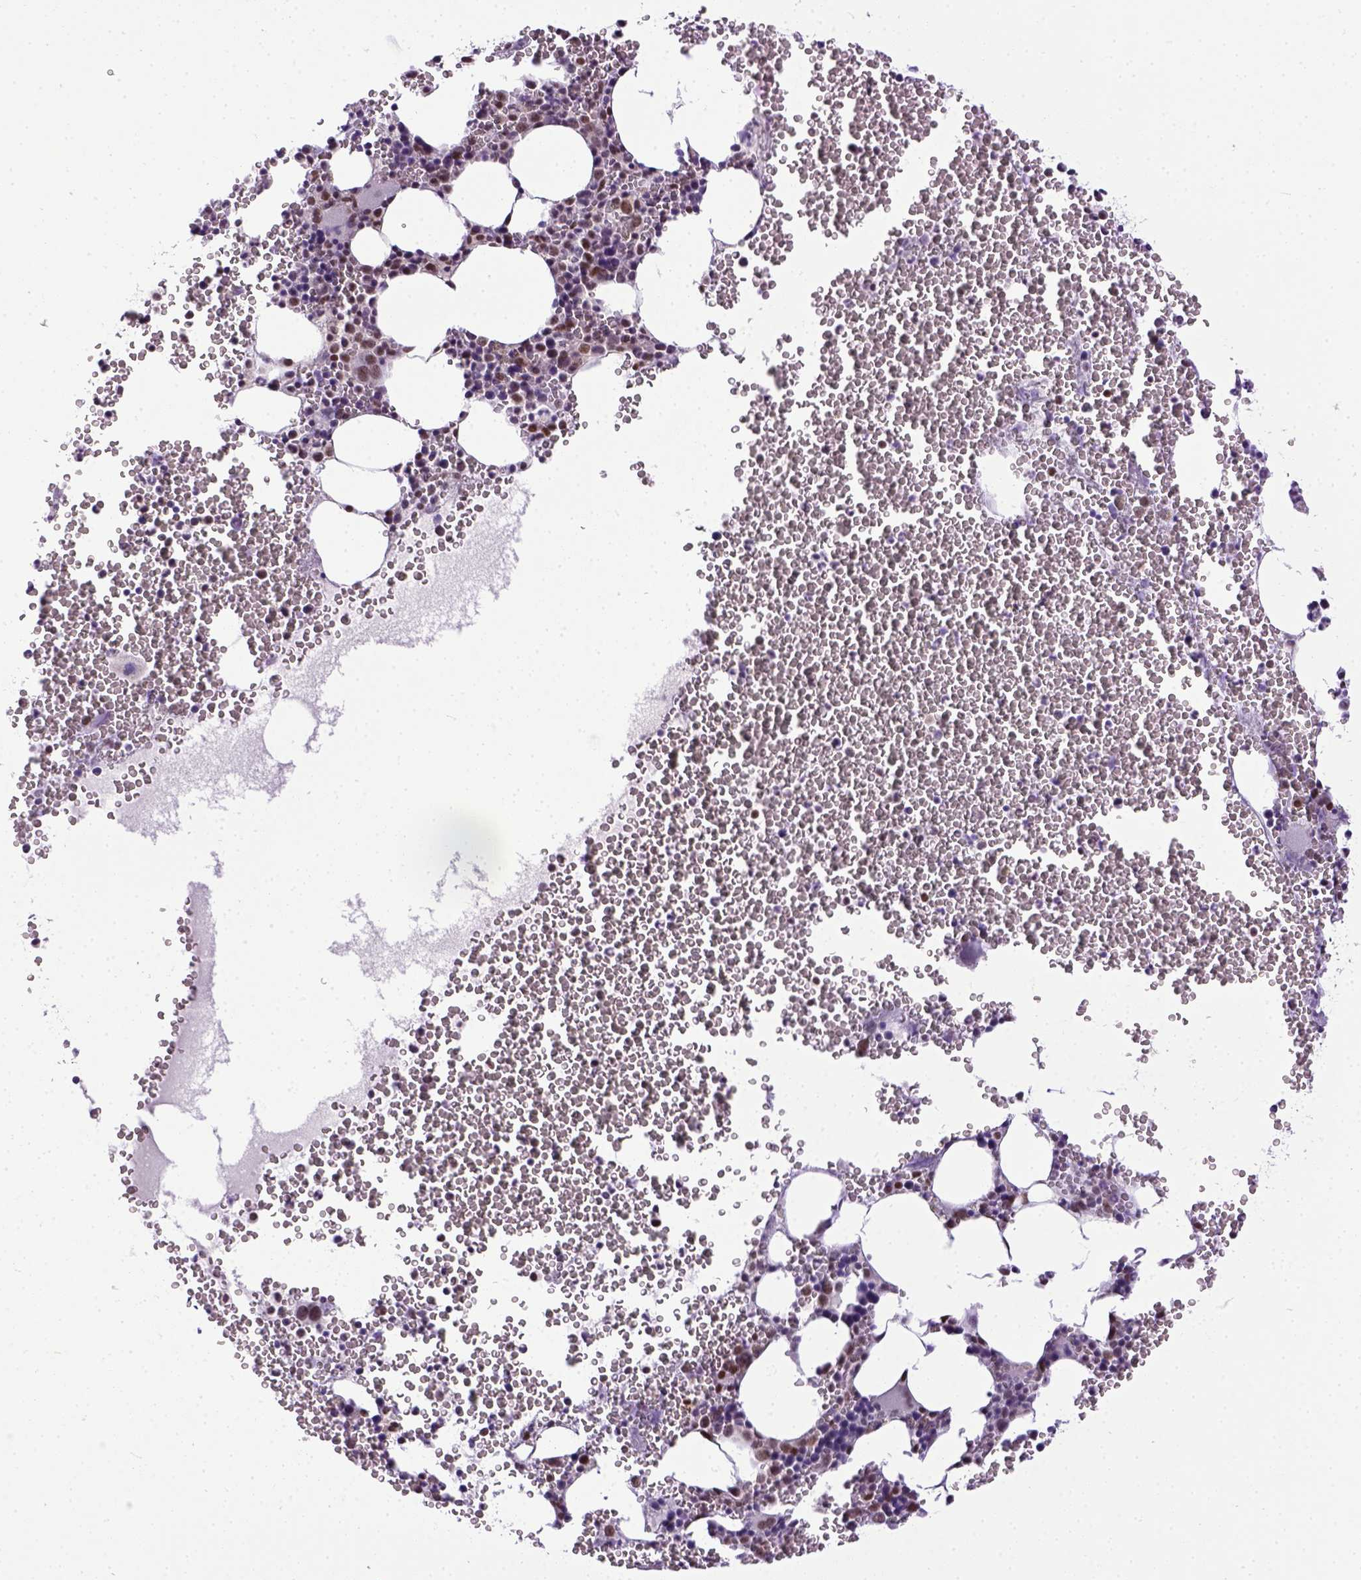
{"staining": {"intensity": "moderate", "quantity": "25%-75%", "location": "nuclear"}, "tissue": "bone marrow", "cell_type": "Hematopoietic cells", "image_type": "normal", "snomed": [{"axis": "morphology", "description": "Normal tissue, NOS"}, {"axis": "topography", "description": "Bone marrow"}], "caption": "Bone marrow stained for a protein (brown) displays moderate nuclear positive positivity in approximately 25%-75% of hematopoietic cells.", "gene": "ERCC1", "patient": {"sex": "male", "age": 82}}